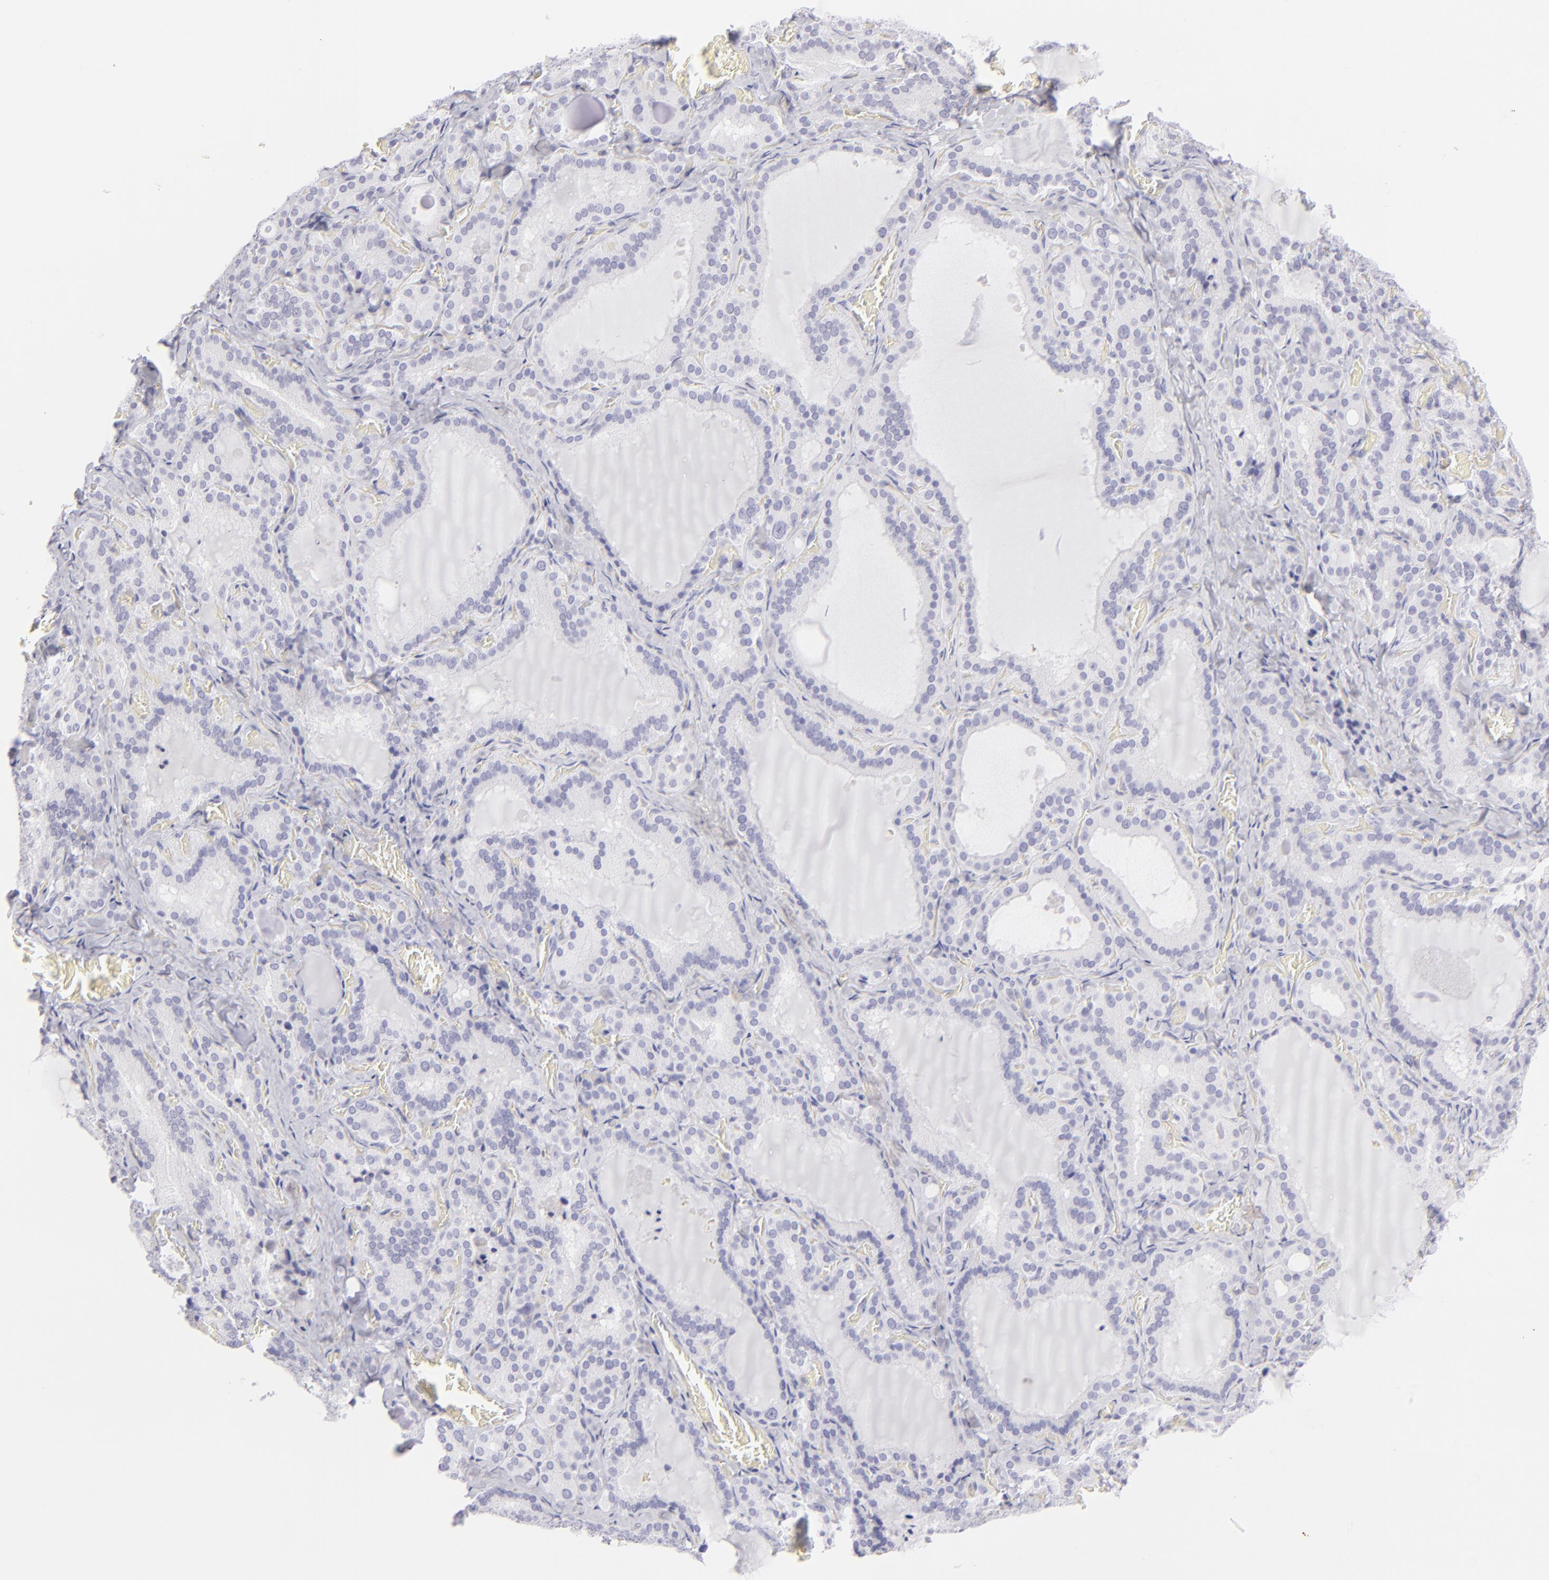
{"staining": {"intensity": "negative", "quantity": "none", "location": "none"}, "tissue": "thyroid gland", "cell_type": "Glandular cells", "image_type": "normal", "snomed": [{"axis": "morphology", "description": "Normal tissue, NOS"}, {"axis": "topography", "description": "Thyroid gland"}], "caption": "The photomicrograph reveals no significant expression in glandular cells of thyroid gland.", "gene": "FCER2", "patient": {"sex": "female", "age": 33}}